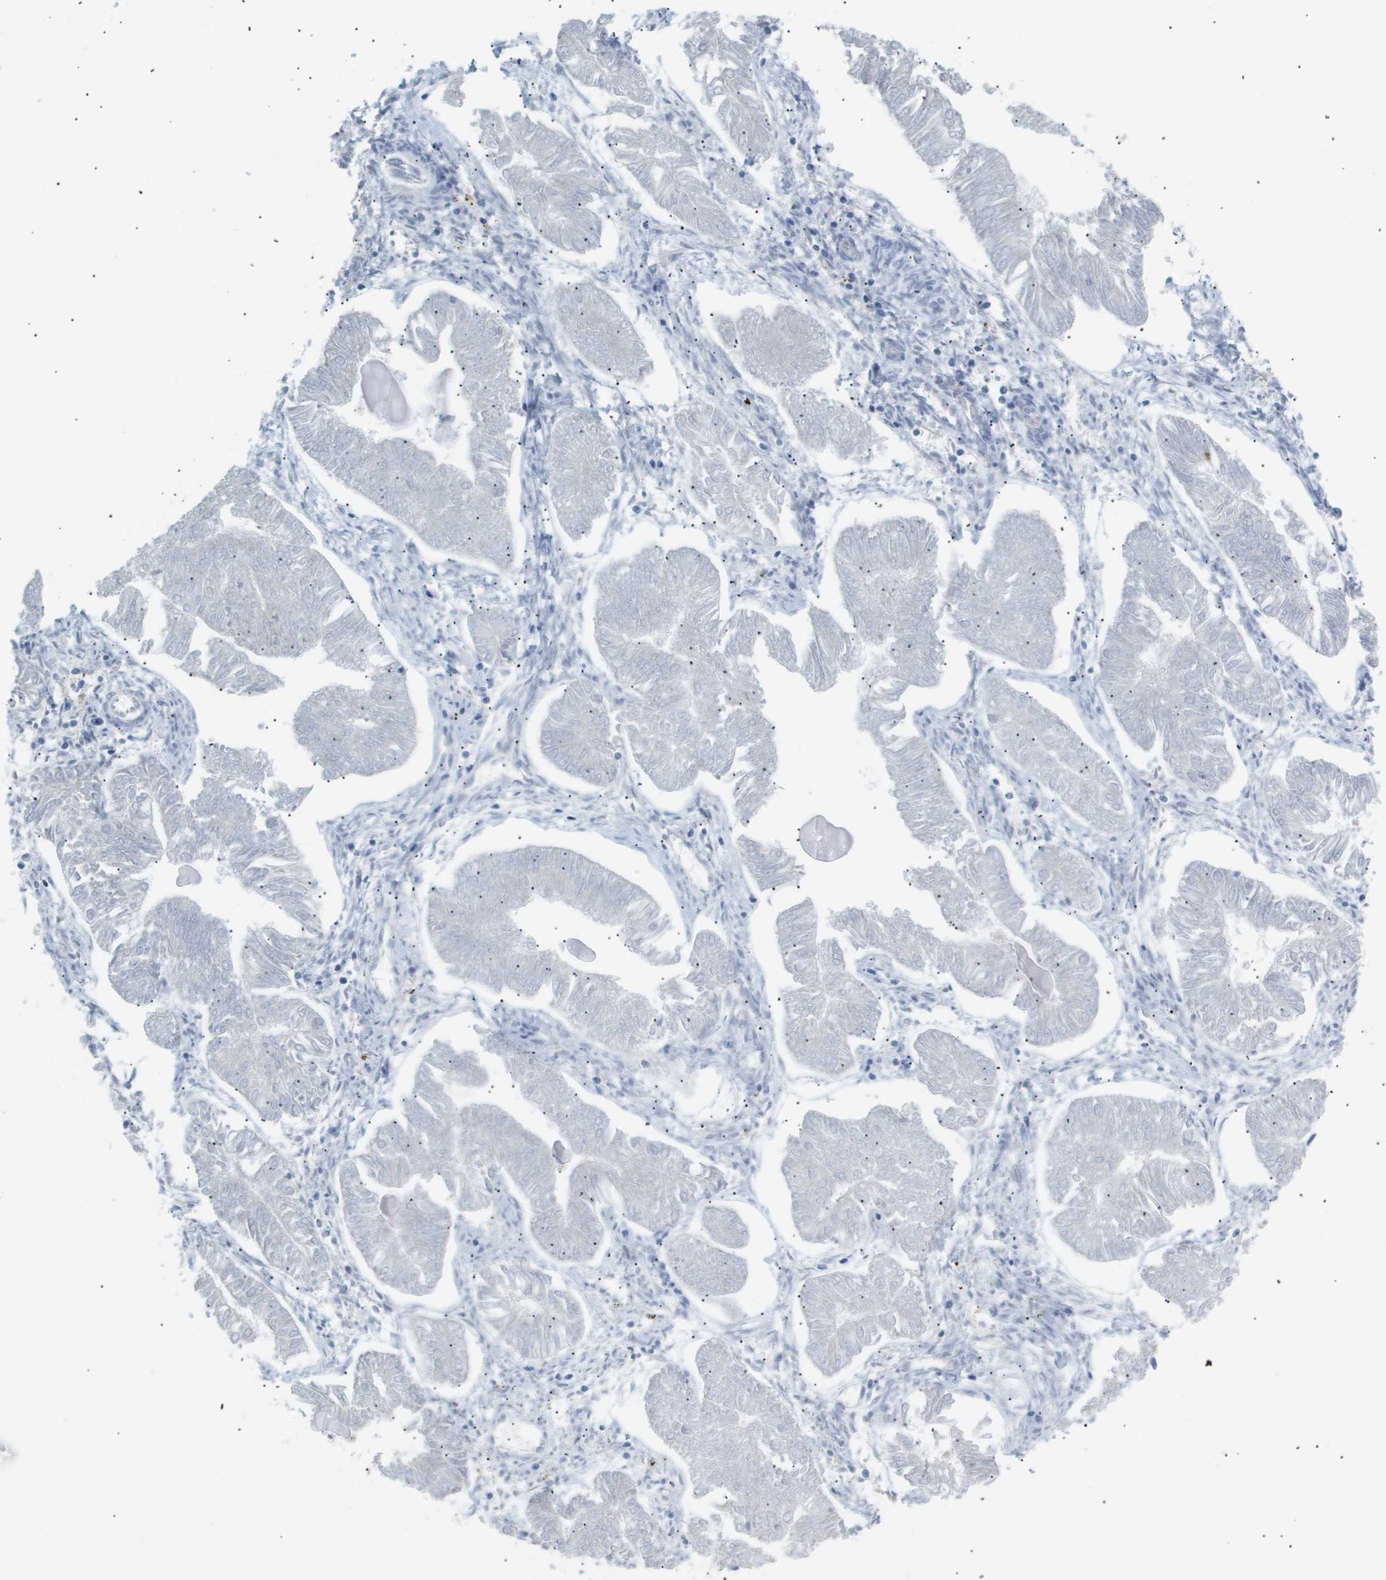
{"staining": {"intensity": "negative", "quantity": "none", "location": "none"}, "tissue": "endometrial cancer", "cell_type": "Tumor cells", "image_type": "cancer", "snomed": [{"axis": "morphology", "description": "Adenocarcinoma, NOS"}, {"axis": "topography", "description": "Endometrium"}], "caption": "An IHC micrograph of endometrial adenocarcinoma is shown. There is no staining in tumor cells of endometrial adenocarcinoma.", "gene": "PPARD", "patient": {"sex": "female", "age": 53}}